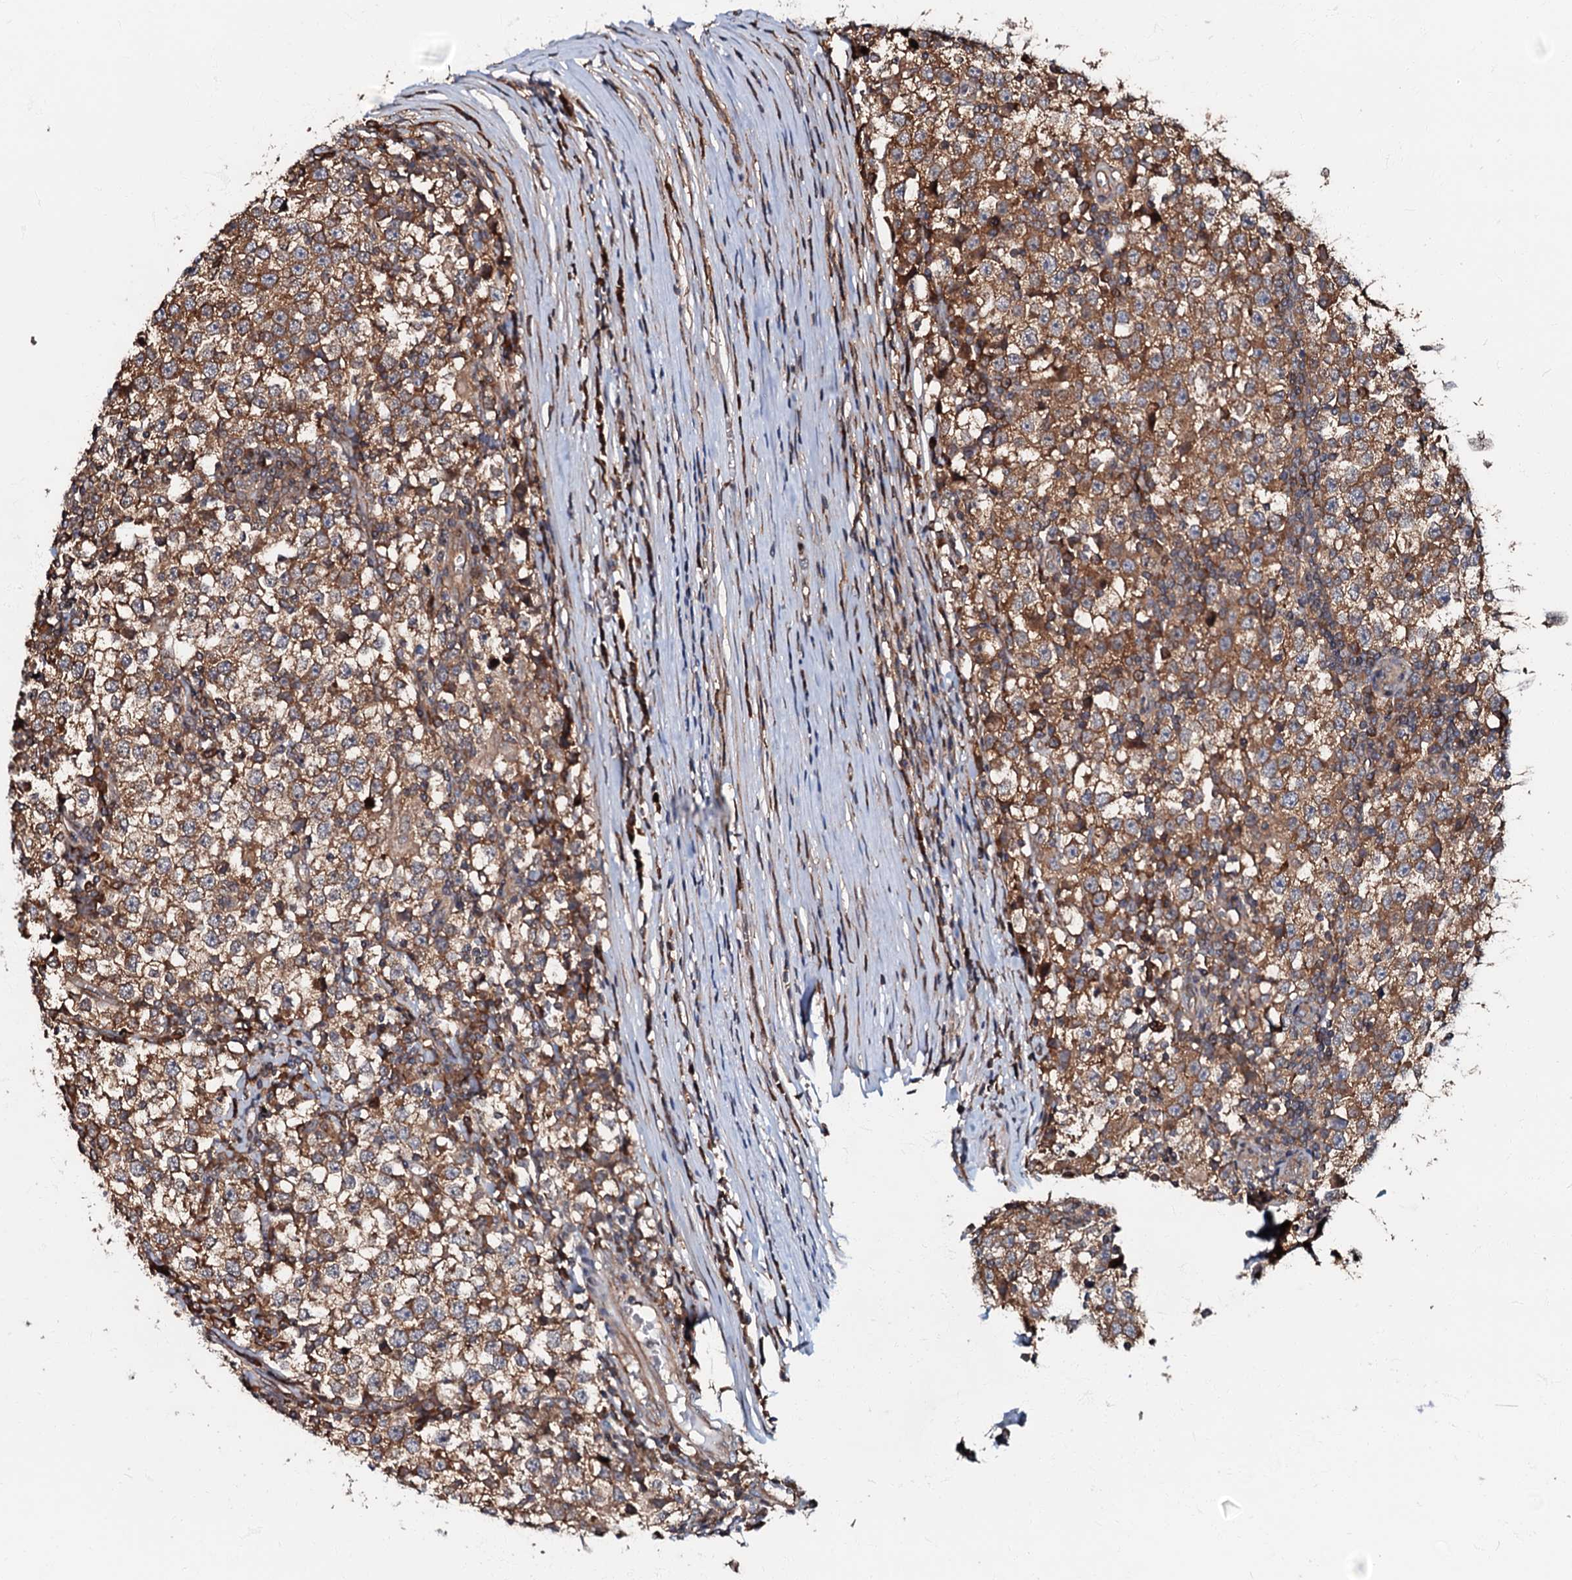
{"staining": {"intensity": "moderate", "quantity": ">75%", "location": "cytoplasmic/membranous"}, "tissue": "testis cancer", "cell_type": "Tumor cells", "image_type": "cancer", "snomed": [{"axis": "morphology", "description": "Seminoma, NOS"}, {"axis": "topography", "description": "Testis"}], "caption": "Tumor cells display medium levels of moderate cytoplasmic/membranous expression in about >75% of cells in testis seminoma.", "gene": "OSBP", "patient": {"sex": "male", "age": 65}}